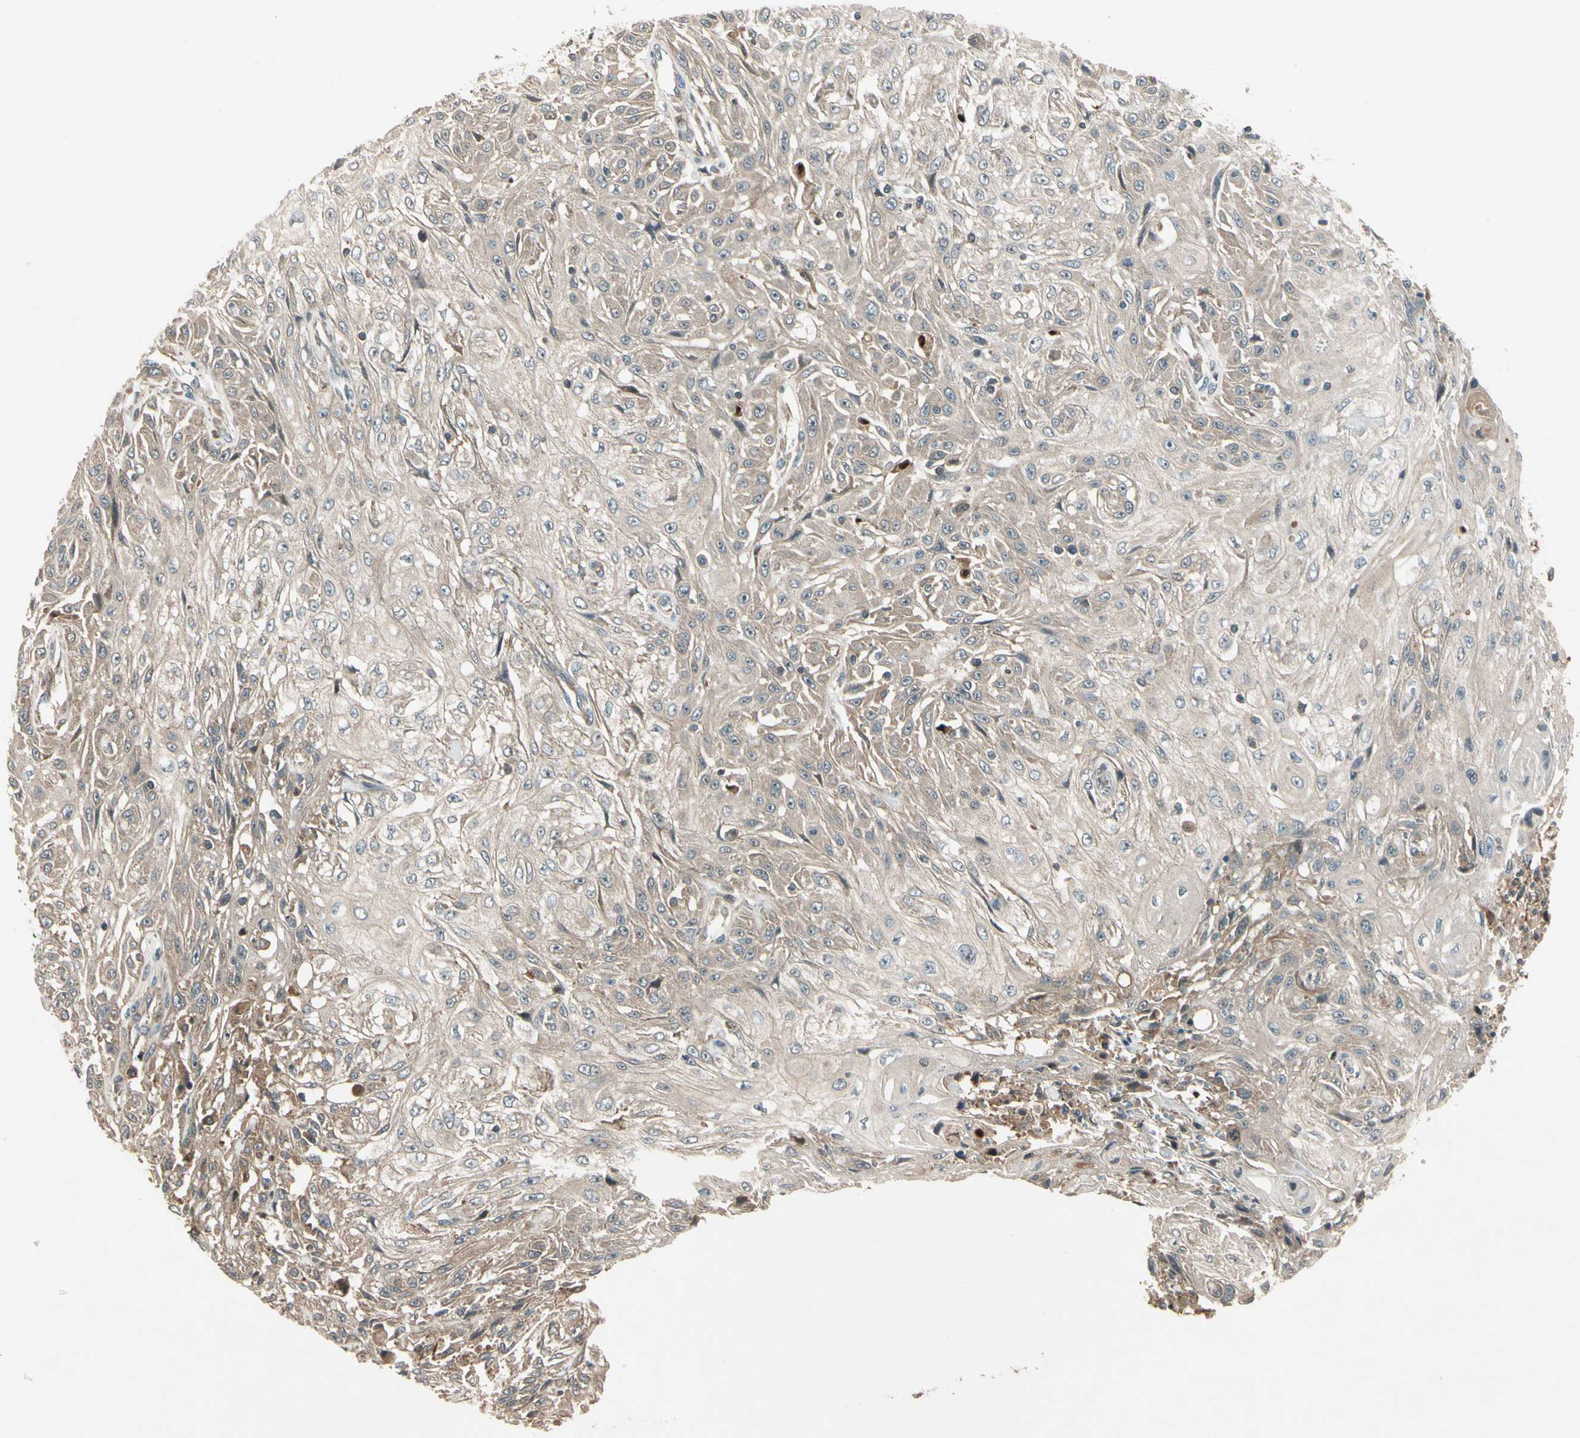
{"staining": {"intensity": "weak", "quantity": ">75%", "location": "cytoplasmic/membranous"}, "tissue": "skin cancer", "cell_type": "Tumor cells", "image_type": "cancer", "snomed": [{"axis": "morphology", "description": "Squamous cell carcinoma, NOS"}, {"axis": "morphology", "description": "Squamous cell carcinoma, metastatic, NOS"}, {"axis": "topography", "description": "Skin"}, {"axis": "topography", "description": "Lymph node"}], "caption": "Skin squamous cell carcinoma tissue shows weak cytoplasmic/membranous positivity in about >75% of tumor cells, visualized by immunohistochemistry.", "gene": "ACVR1C", "patient": {"sex": "male", "age": 75}}